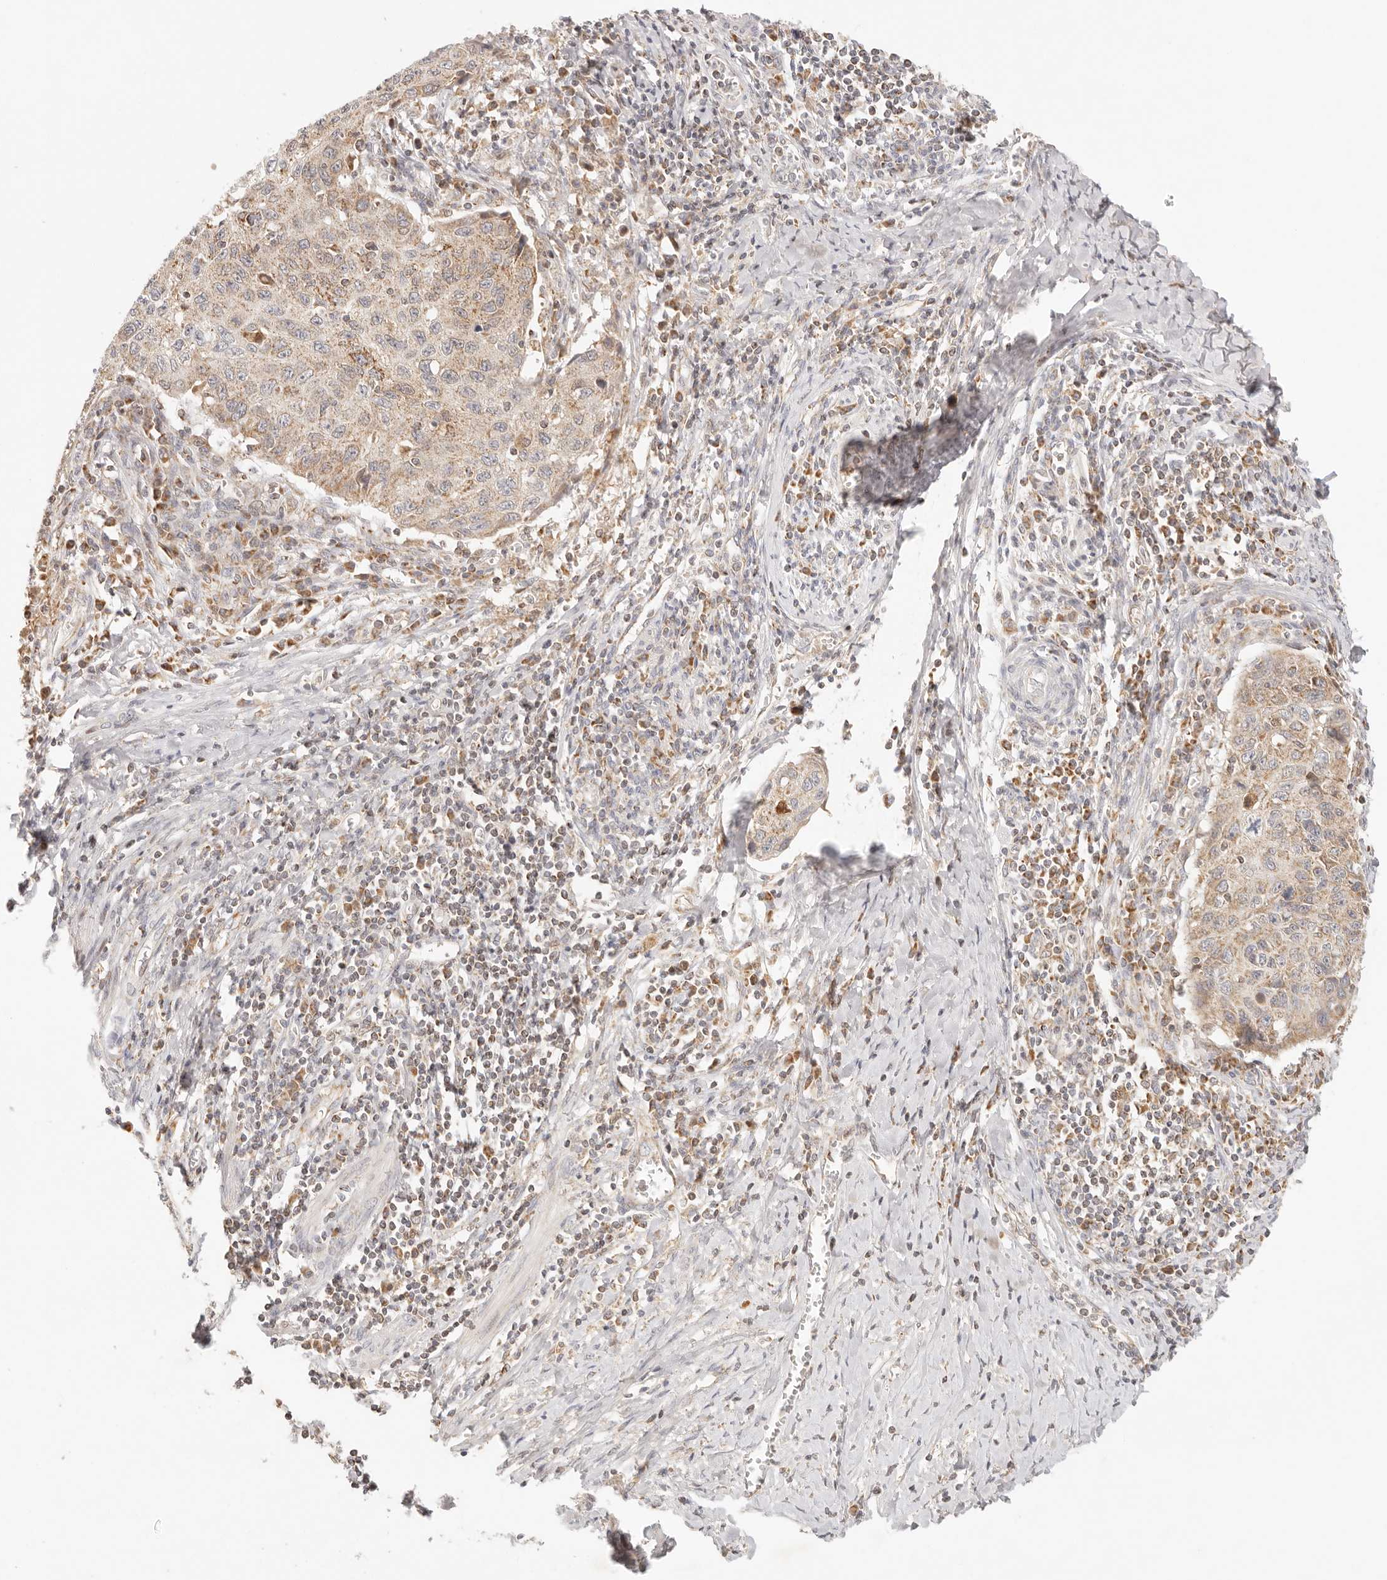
{"staining": {"intensity": "moderate", "quantity": ">75%", "location": "cytoplasmic/membranous"}, "tissue": "cervical cancer", "cell_type": "Tumor cells", "image_type": "cancer", "snomed": [{"axis": "morphology", "description": "Squamous cell carcinoma, NOS"}, {"axis": "topography", "description": "Cervix"}], "caption": "Immunohistochemistry (IHC) micrograph of human cervical cancer stained for a protein (brown), which exhibits medium levels of moderate cytoplasmic/membranous positivity in approximately >75% of tumor cells.", "gene": "COA6", "patient": {"sex": "female", "age": 53}}